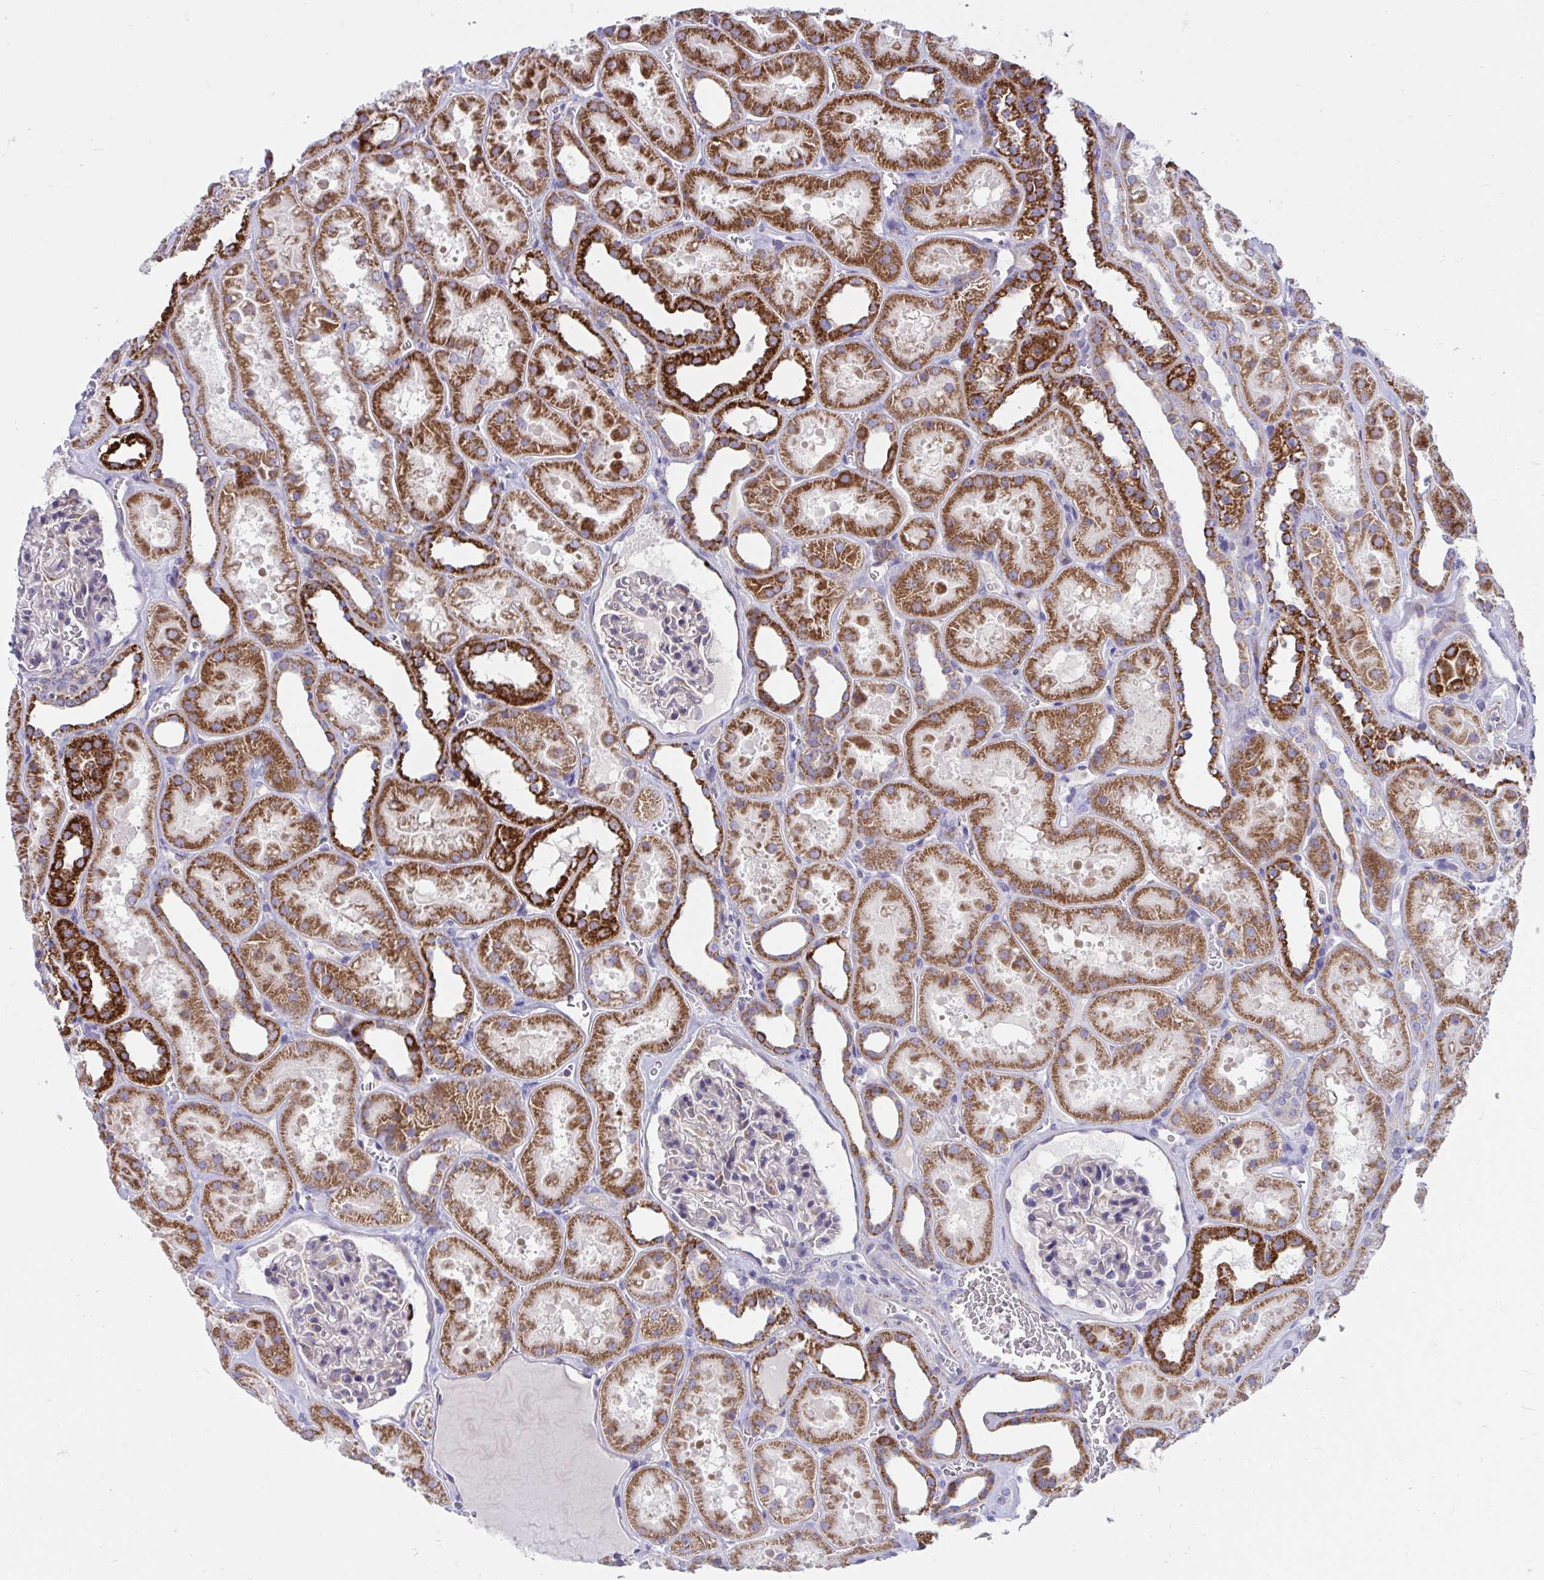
{"staining": {"intensity": "weak", "quantity": "<25%", "location": "cytoplasmic/membranous"}, "tissue": "kidney", "cell_type": "Cells in glomeruli", "image_type": "normal", "snomed": [{"axis": "morphology", "description": "Normal tissue, NOS"}, {"axis": "topography", "description": "Kidney"}], "caption": "Immunohistochemical staining of normal human kidney shows no significant staining in cells in glomeruli.", "gene": "DTX3", "patient": {"sex": "female", "age": 41}}